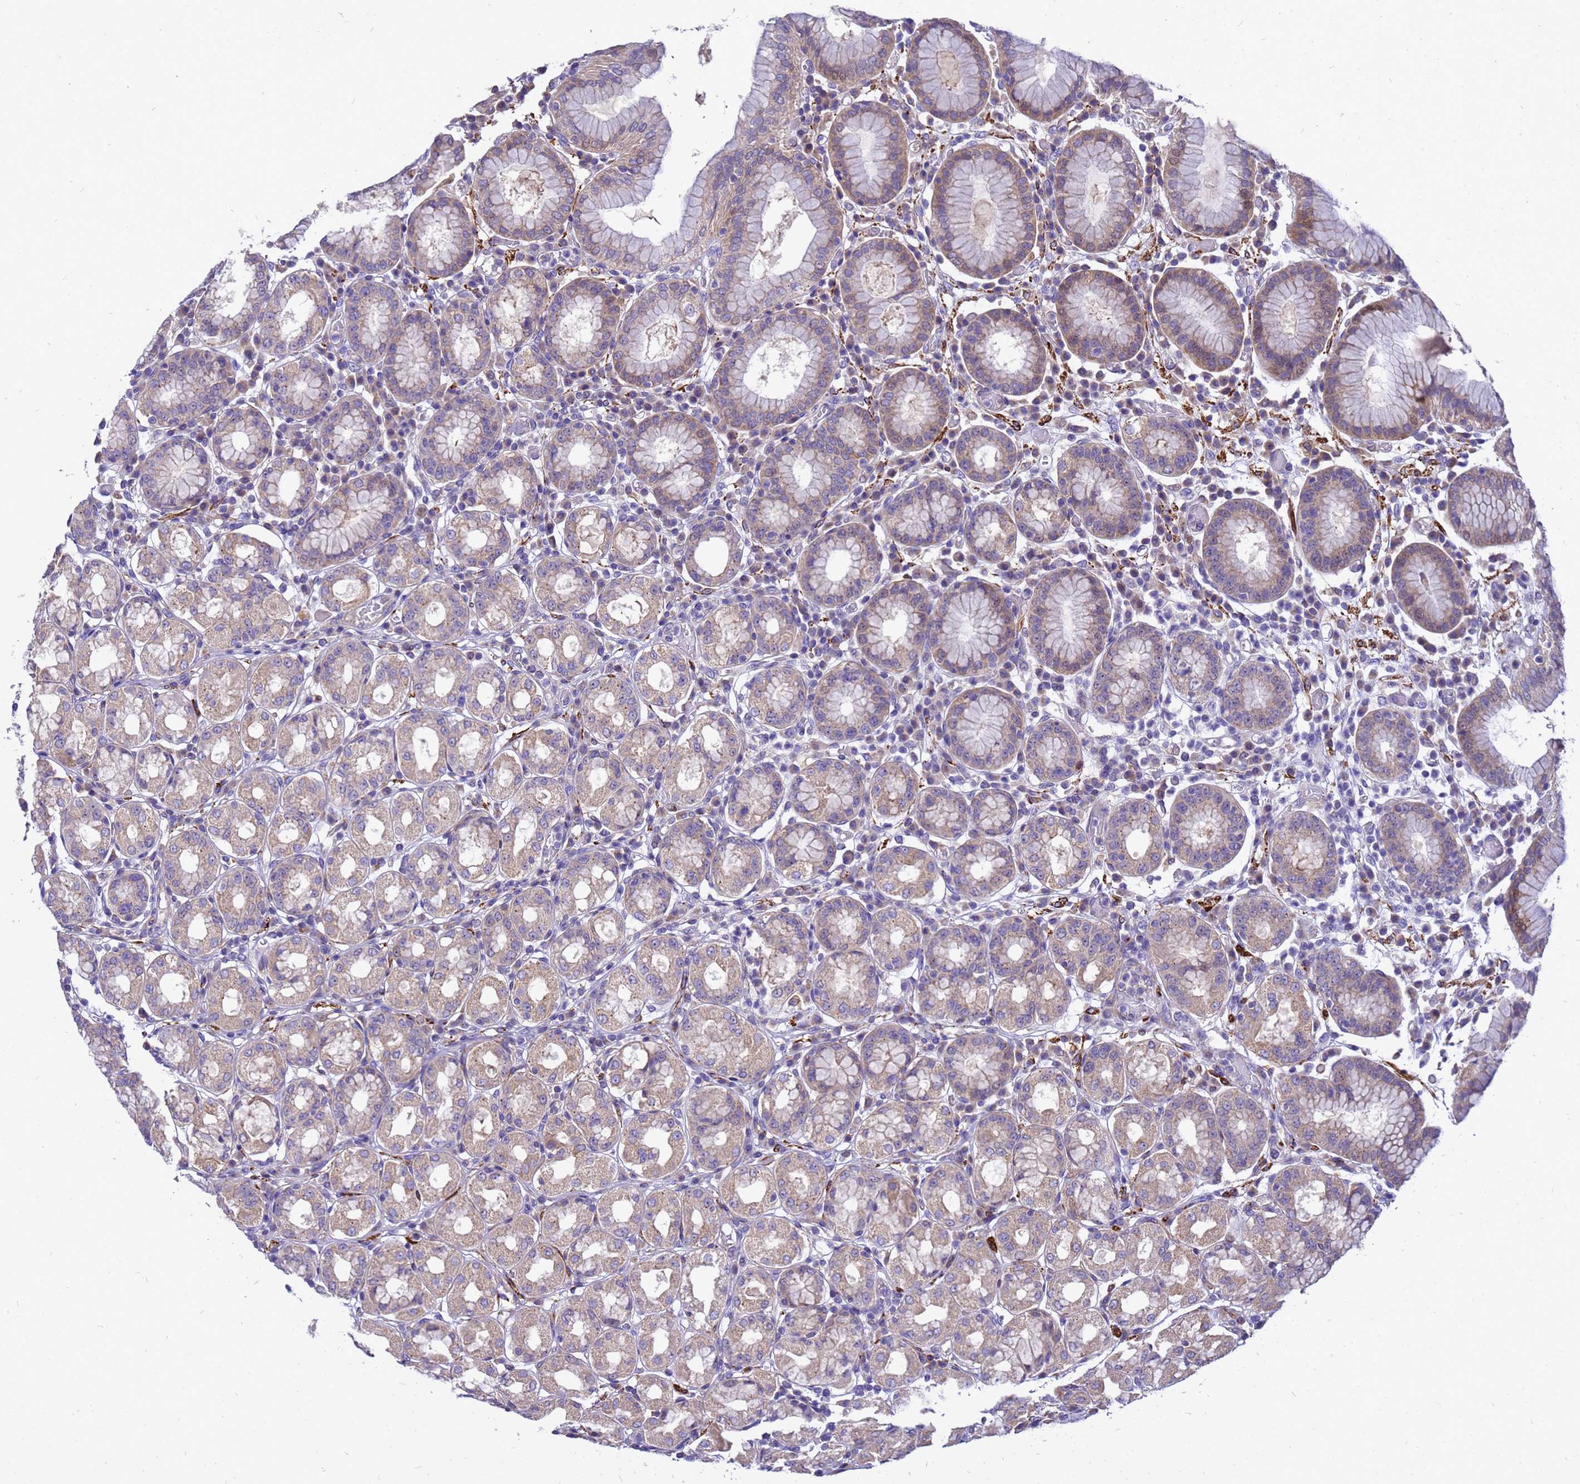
{"staining": {"intensity": "weak", "quantity": "25%-75%", "location": "cytoplasmic/membranous"}, "tissue": "stomach", "cell_type": "Glandular cells", "image_type": "normal", "snomed": [{"axis": "morphology", "description": "Normal tissue, NOS"}, {"axis": "topography", "description": "Stomach"}, {"axis": "topography", "description": "Stomach, lower"}], "caption": "Weak cytoplasmic/membranous staining for a protein is seen in about 25%-75% of glandular cells of unremarkable stomach using immunohistochemistry (IHC).", "gene": "POP7", "patient": {"sex": "female", "age": 56}}